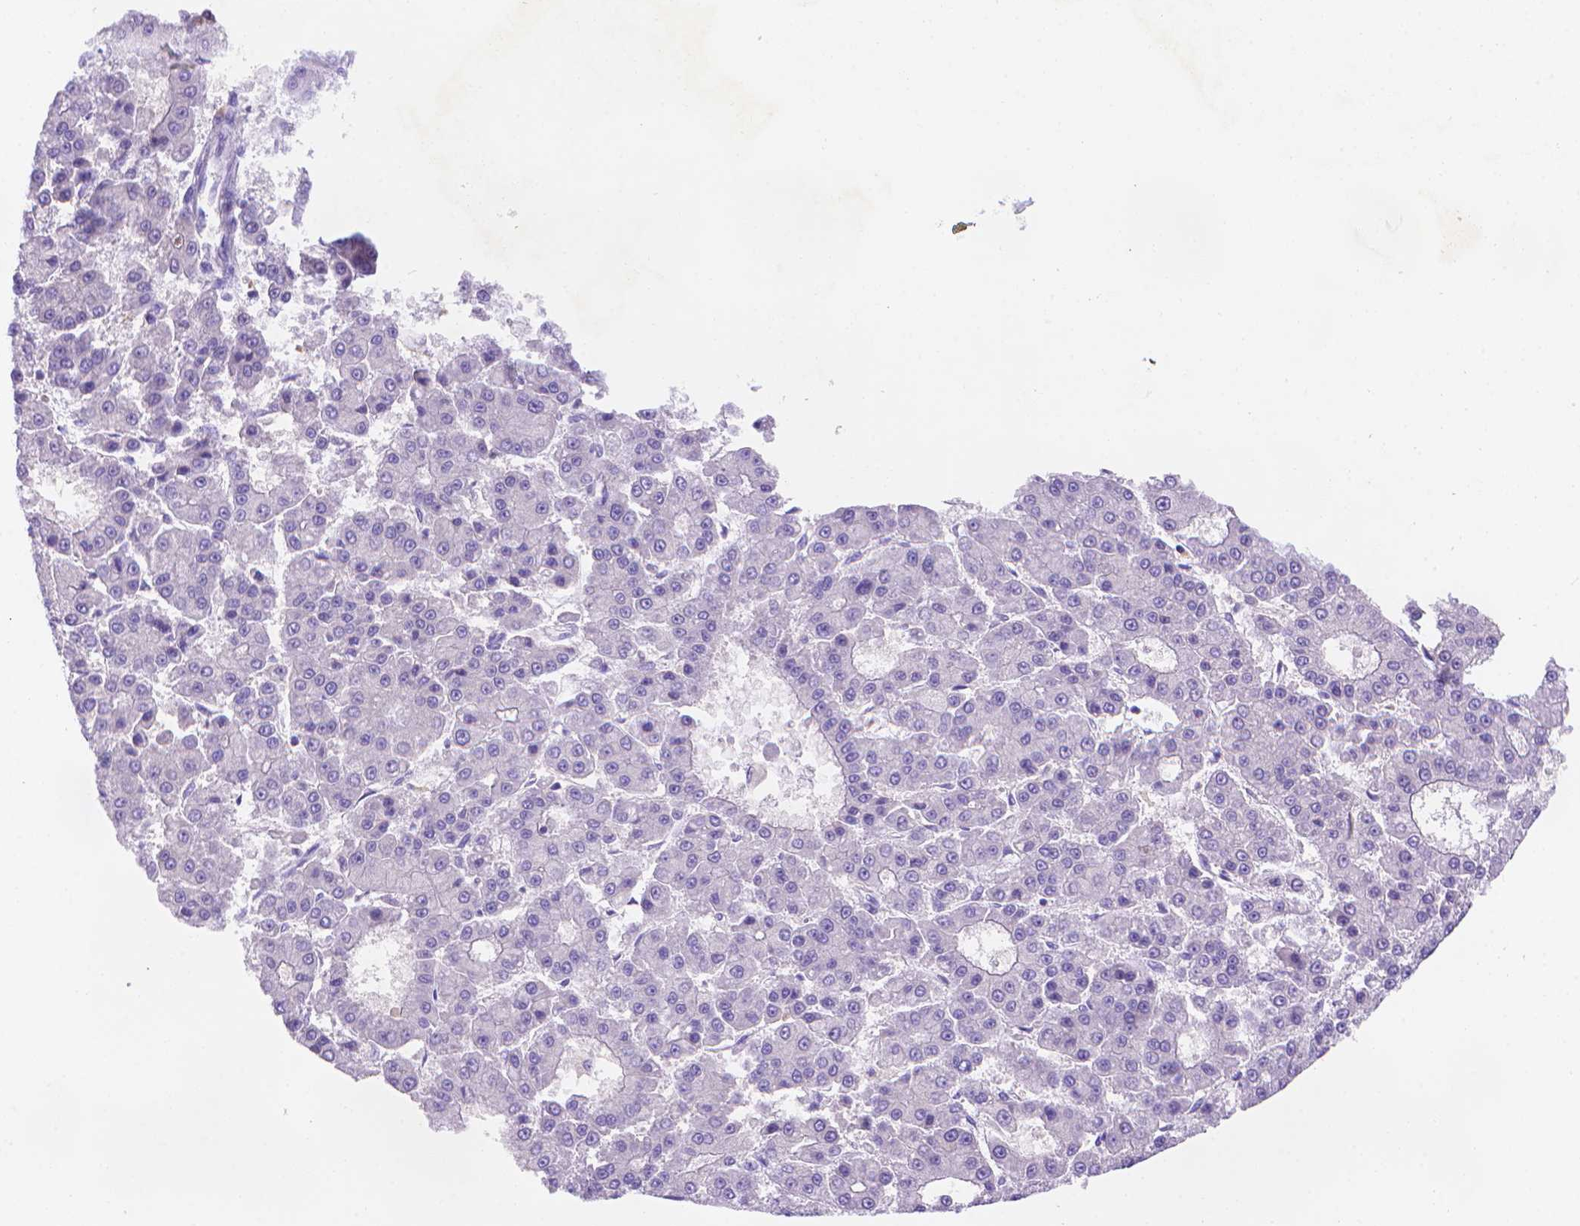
{"staining": {"intensity": "negative", "quantity": "none", "location": "none"}, "tissue": "liver cancer", "cell_type": "Tumor cells", "image_type": "cancer", "snomed": [{"axis": "morphology", "description": "Carcinoma, Hepatocellular, NOS"}, {"axis": "topography", "description": "Liver"}], "caption": "An image of liver cancer (hepatocellular carcinoma) stained for a protein reveals no brown staining in tumor cells.", "gene": "FGD2", "patient": {"sex": "male", "age": 70}}